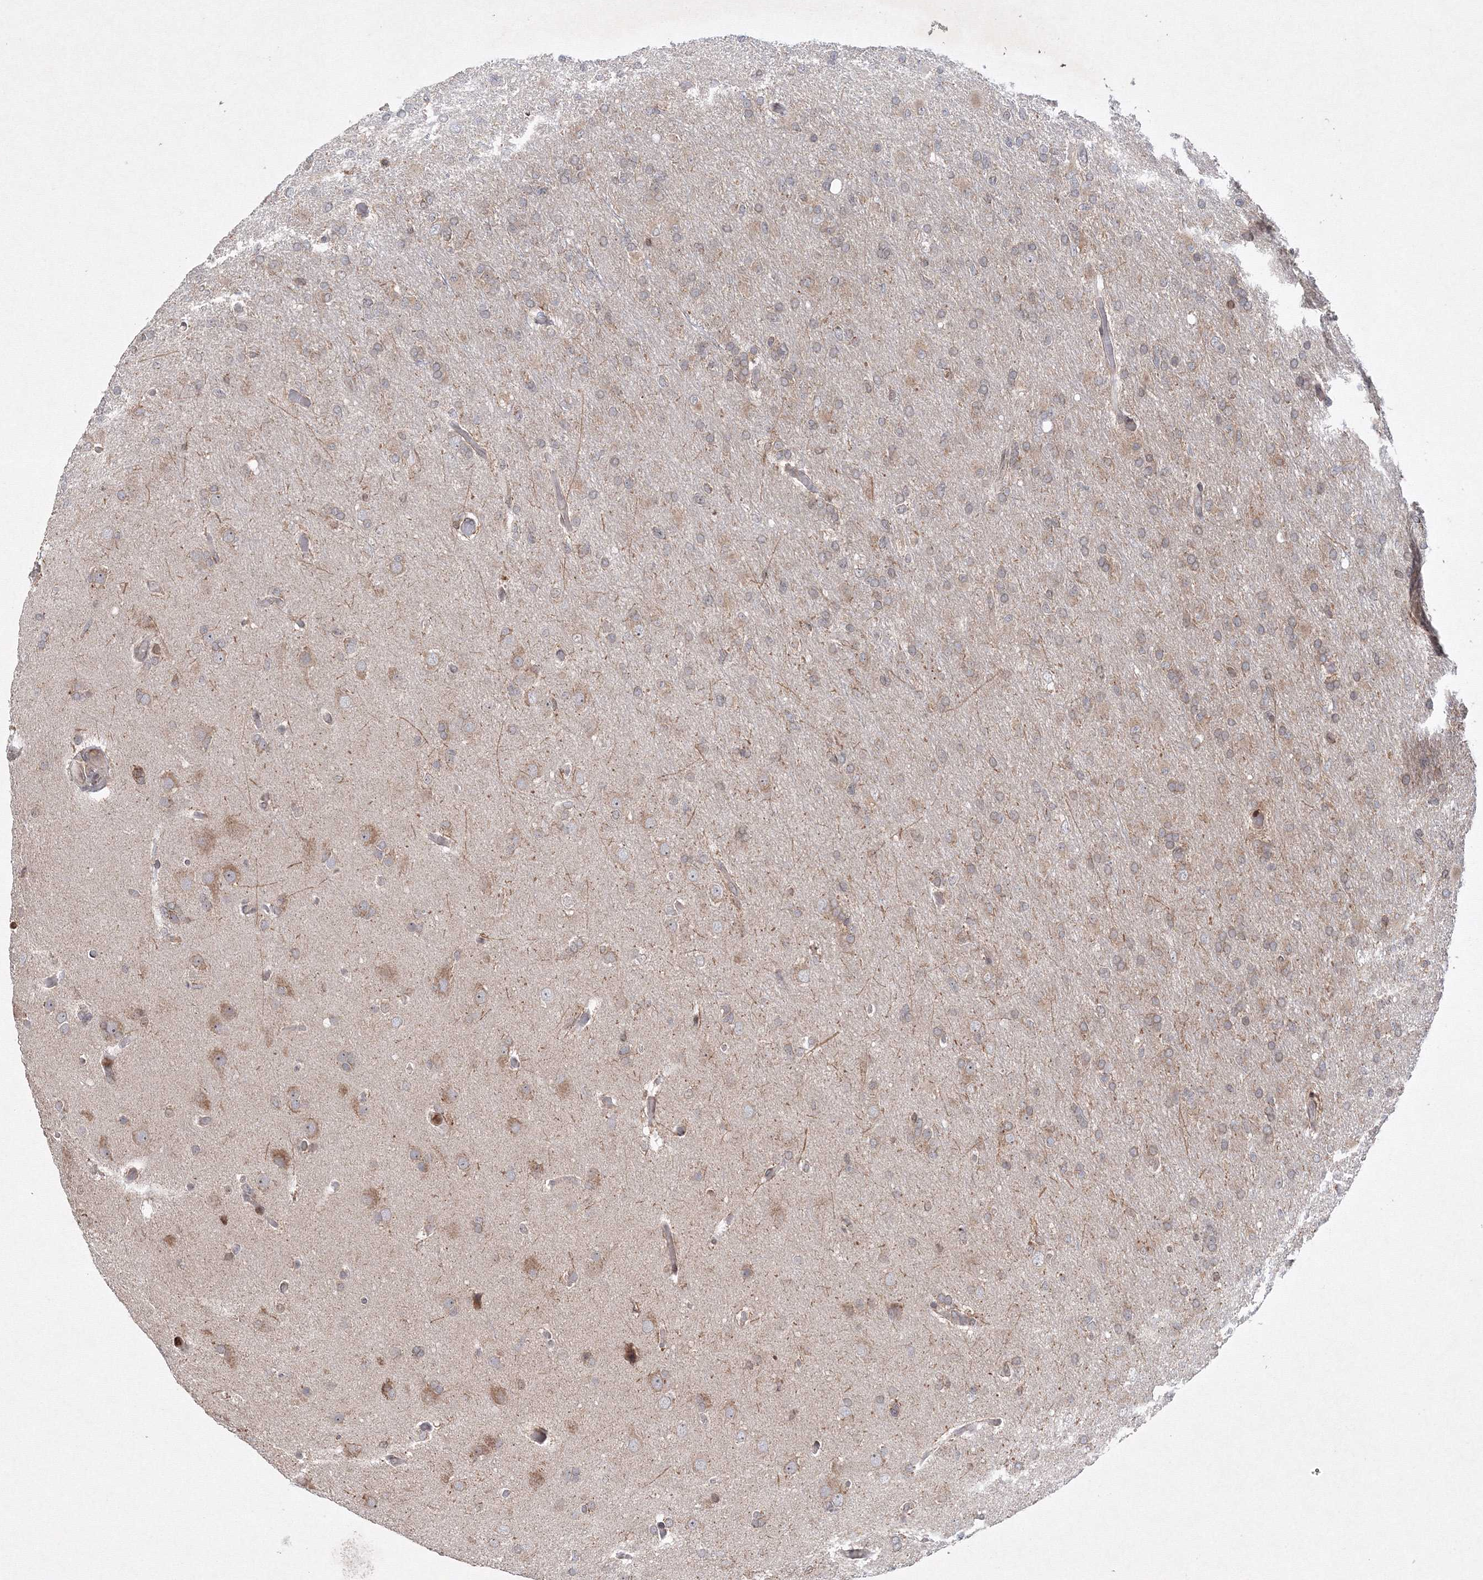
{"staining": {"intensity": "weak", "quantity": ">75%", "location": "cytoplasmic/membranous"}, "tissue": "glioma", "cell_type": "Tumor cells", "image_type": "cancer", "snomed": [{"axis": "morphology", "description": "Glioma, malignant, High grade"}, {"axis": "topography", "description": "Cerebral cortex"}], "caption": "An immunohistochemistry micrograph of neoplastic tissue is shown. Protein staining in brown labels weak cytoplasmic/membranous positivity in glioma within tumor cells.", "gene": "MKRN2", "patient": {"sex": "female", "age": 36}}